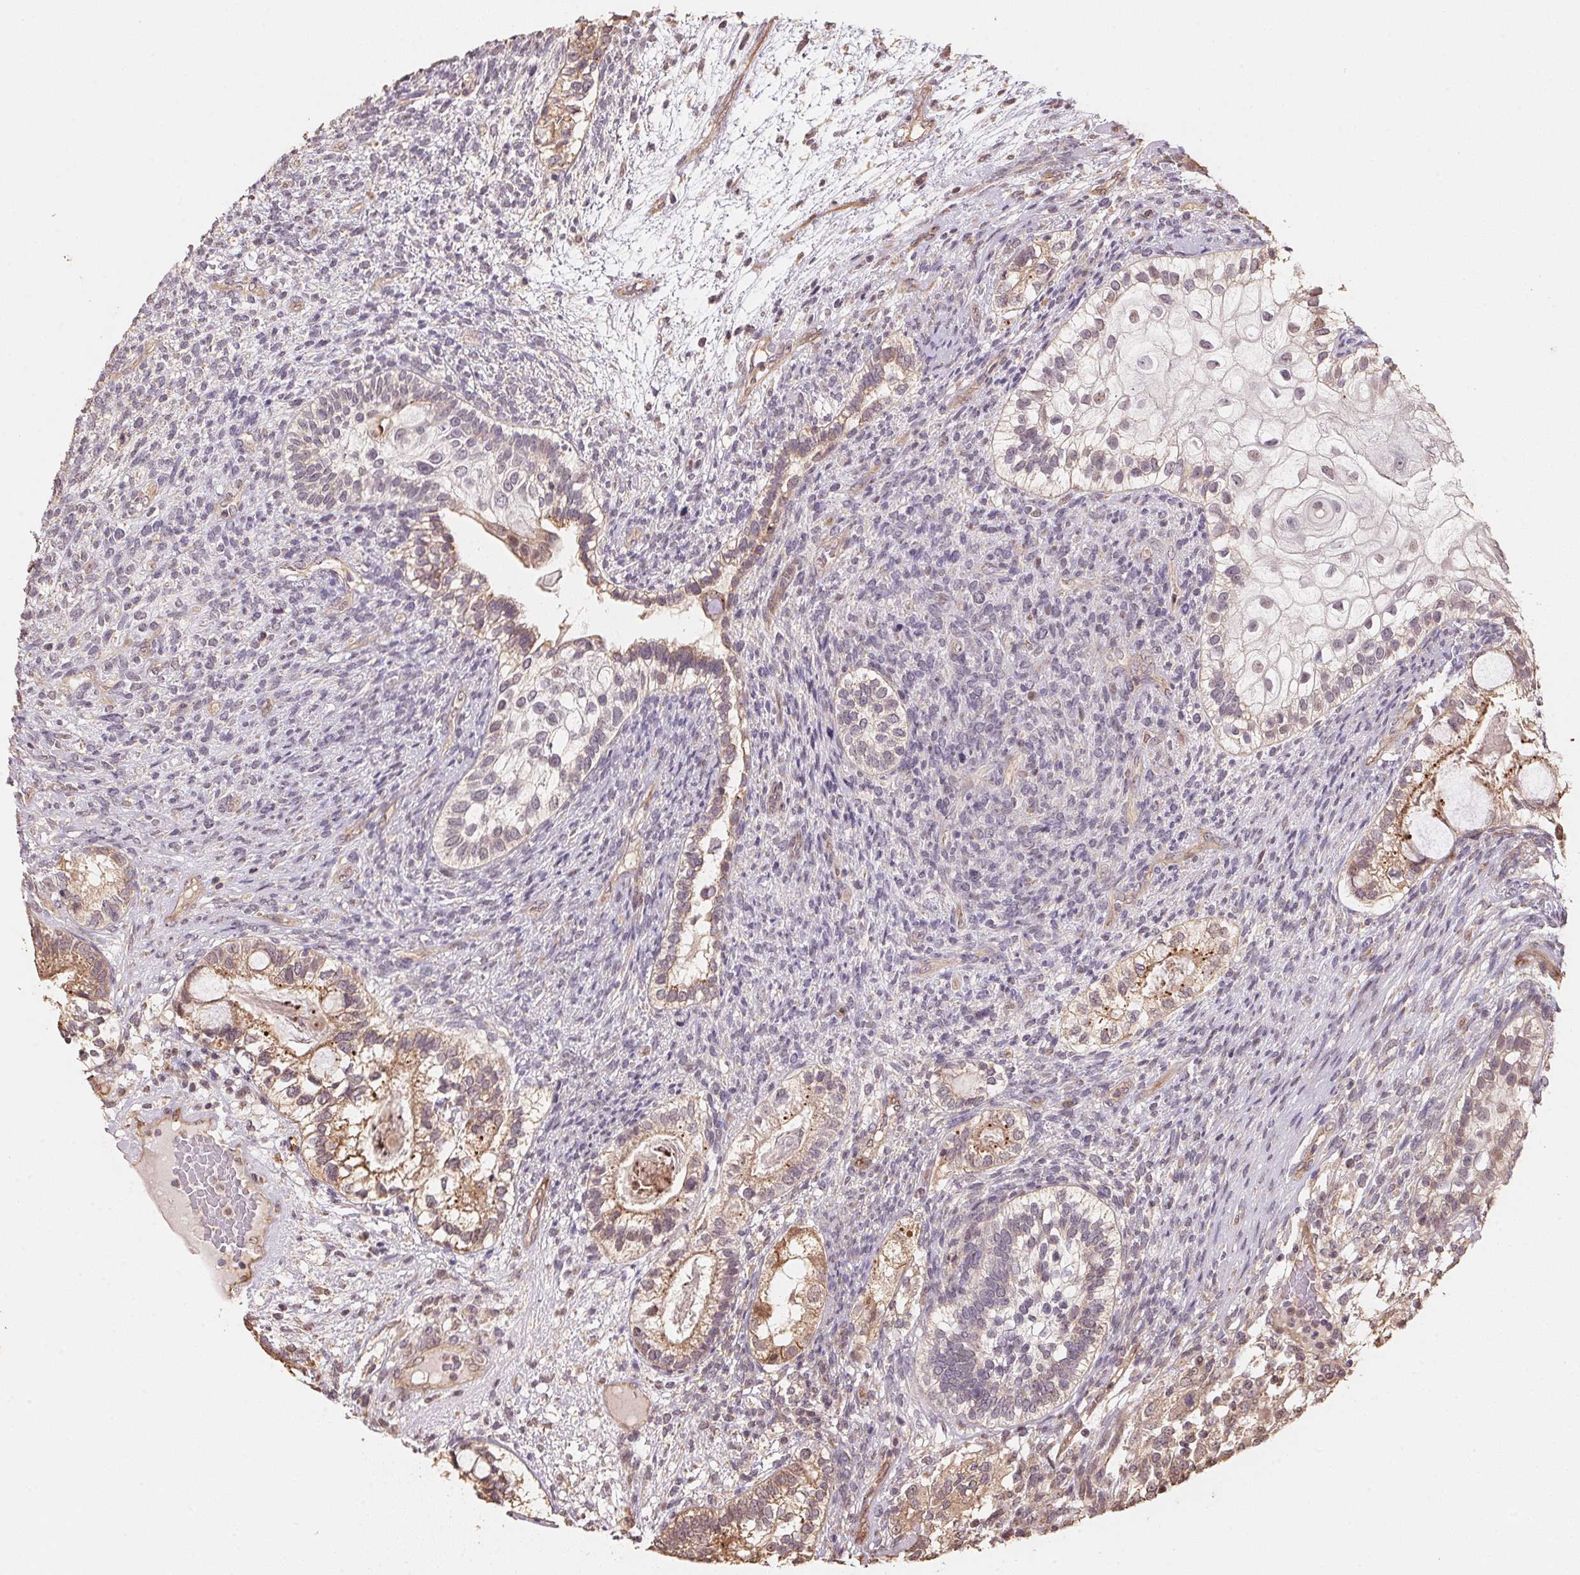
{"staining": {"intensity": "moderate", "quantity": "25%-75%", "location": "cytoplasmic/membranous"}, "tissue": "testis cancer", "cell_type": "Tumor cells", "image_type": "cancer", "snomed": [{"axis": "morphology", "description": "Seminoma, NOS"}, {"axis": "morphology", "description": "Carcinoma, Embryonal, NOS"}, {"axis": "topography", "description": "Testis"}], "caption": "Immunohistochemical staining of testis cancer (embryonal carcinoma) displays moderate cytoplasmic/membranous protein positivity in about 25%-75% of tumor cells.", "gene": "TMEM222", "patient": {"sex": "male", "age": 41}}